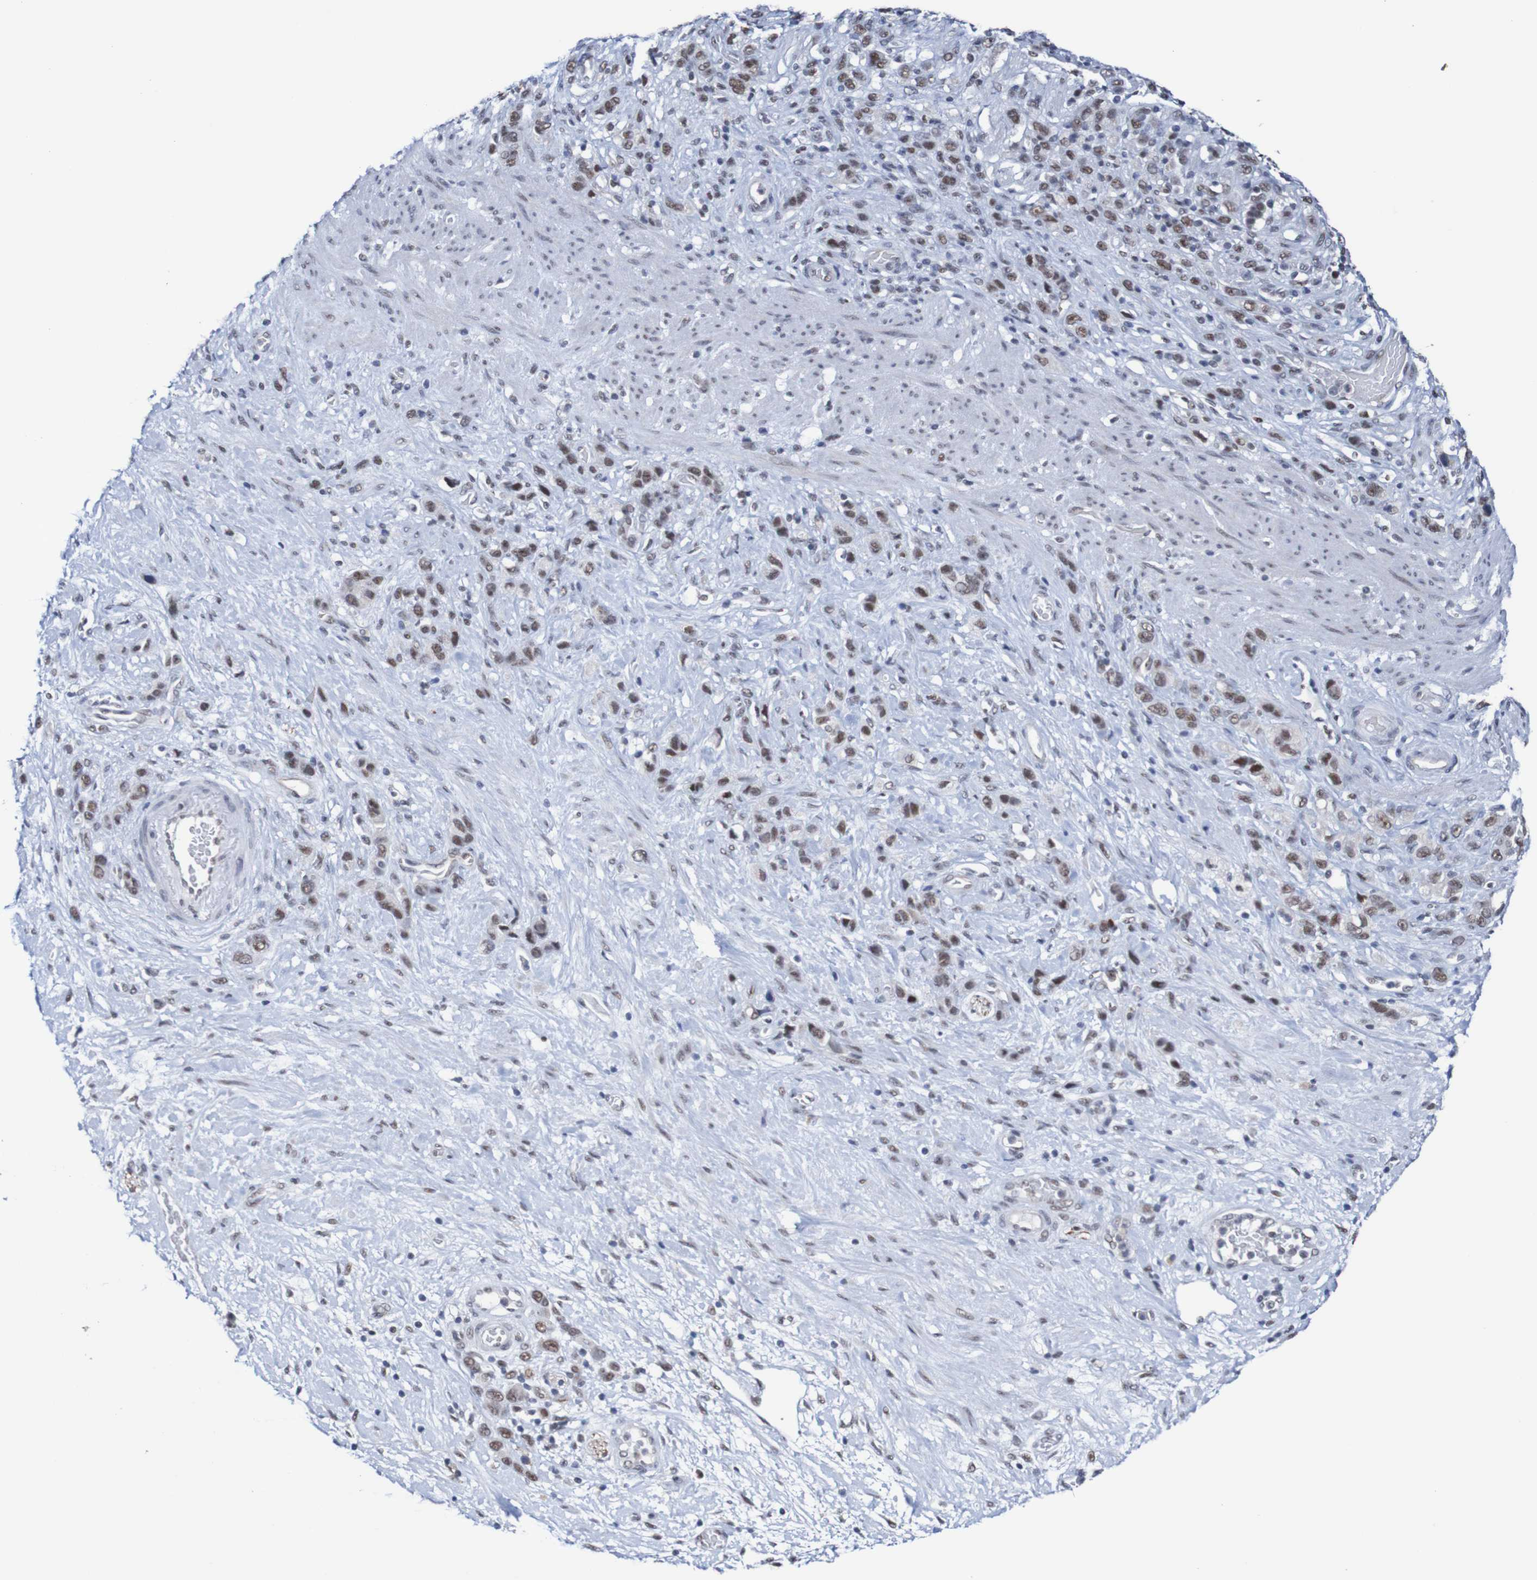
{"staining": {"intensity": "moderate", "quantity": "25%-75%", "location": "nuclear"}, "tissue": "stomach cancer", "cell_type": "Tumor cells", "image_type": "cancer", "snomed": [{"axis": "morphology", "description": "Adenocarcinoma, NOS"}, {"axis": "morphology", "description": "Adenocarcinoma, High grade"}, {"axis": "topography", "description": "Stomach, upper"}, {"axis": "topography", "description": "Stomach, lower"}], "caption": "High-power microscopy captured an immunohistochemistry (IHC) micrograph of stomach cancer, revealing moderate nuclear positivity in about 25%-75% of tumor cells.", "gene": "CDC5L", "patient": {"sex": "female", "age": 65}}